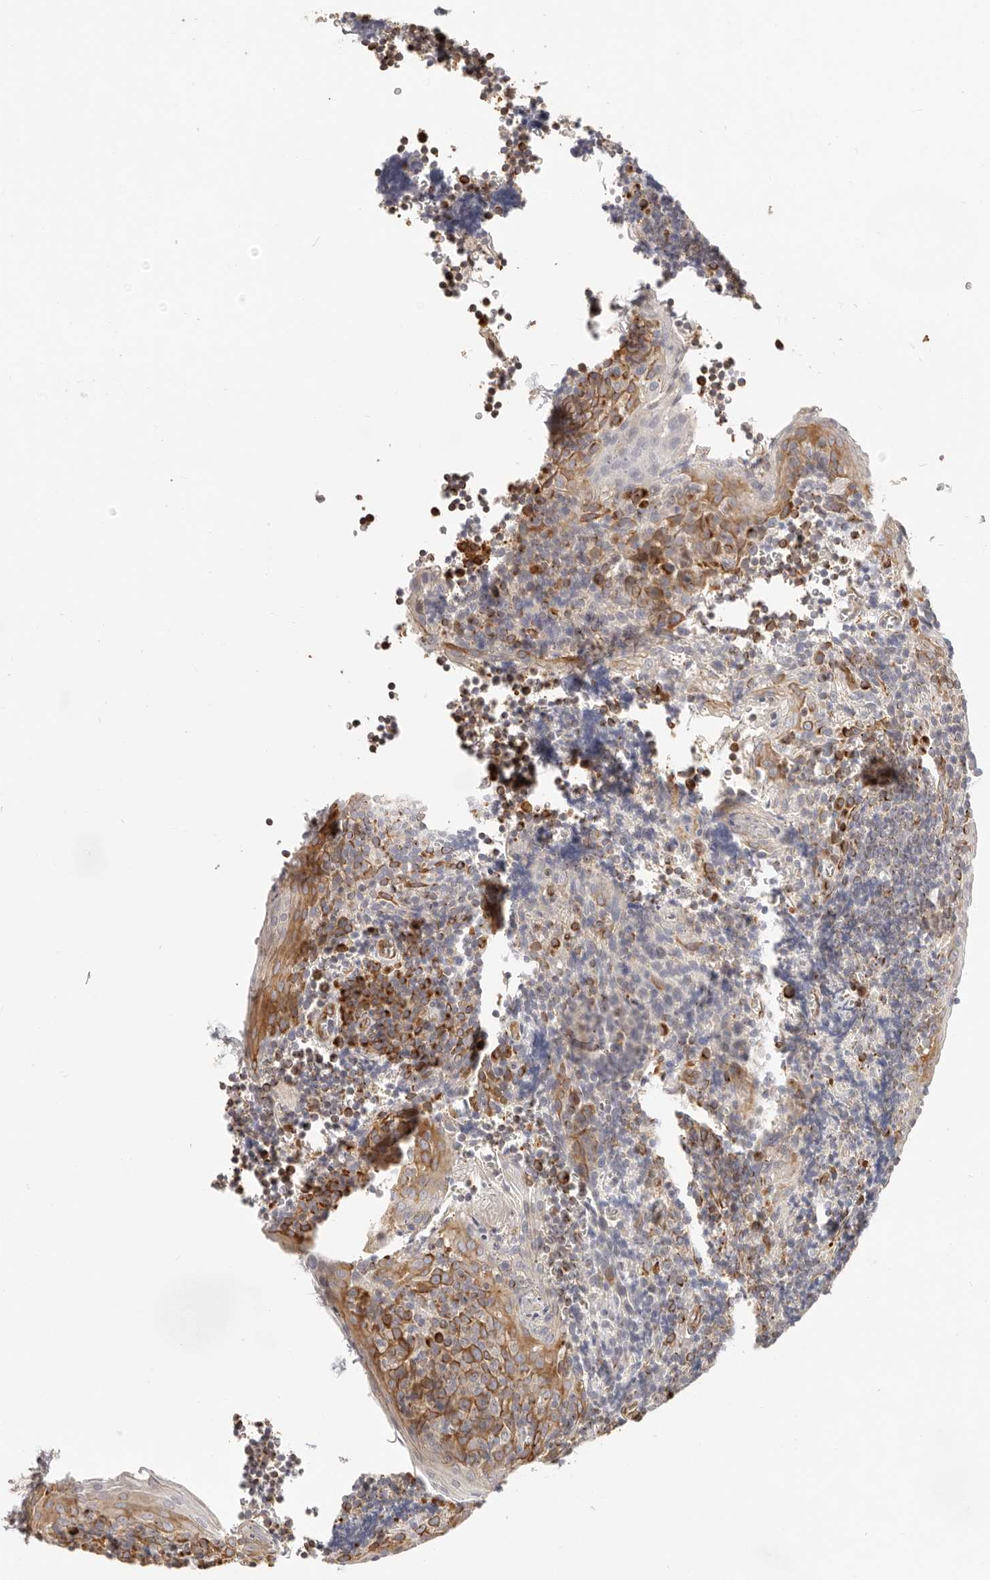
{"staining": {"intensity": "moderate", "quantity": "<25%", "location": "cytoplasmic/membranous"}, "tissue": "tonsil", "cell_type": "Germinal center cells", "image_type": "normal", "snomed": [{"axis": "morphology", "description": "Normal tissue, NOS"}, {"axis": "topography", "description": "Tonsil"}], "caption": "Human tonsil stained for a protein (brown) demonstrates moderate cytoplasmic/membranous positive staining in approximately <25% of germinal center cells.", "gene": "DTNBP1", "patient": {"sex": "male", "age": 27}}